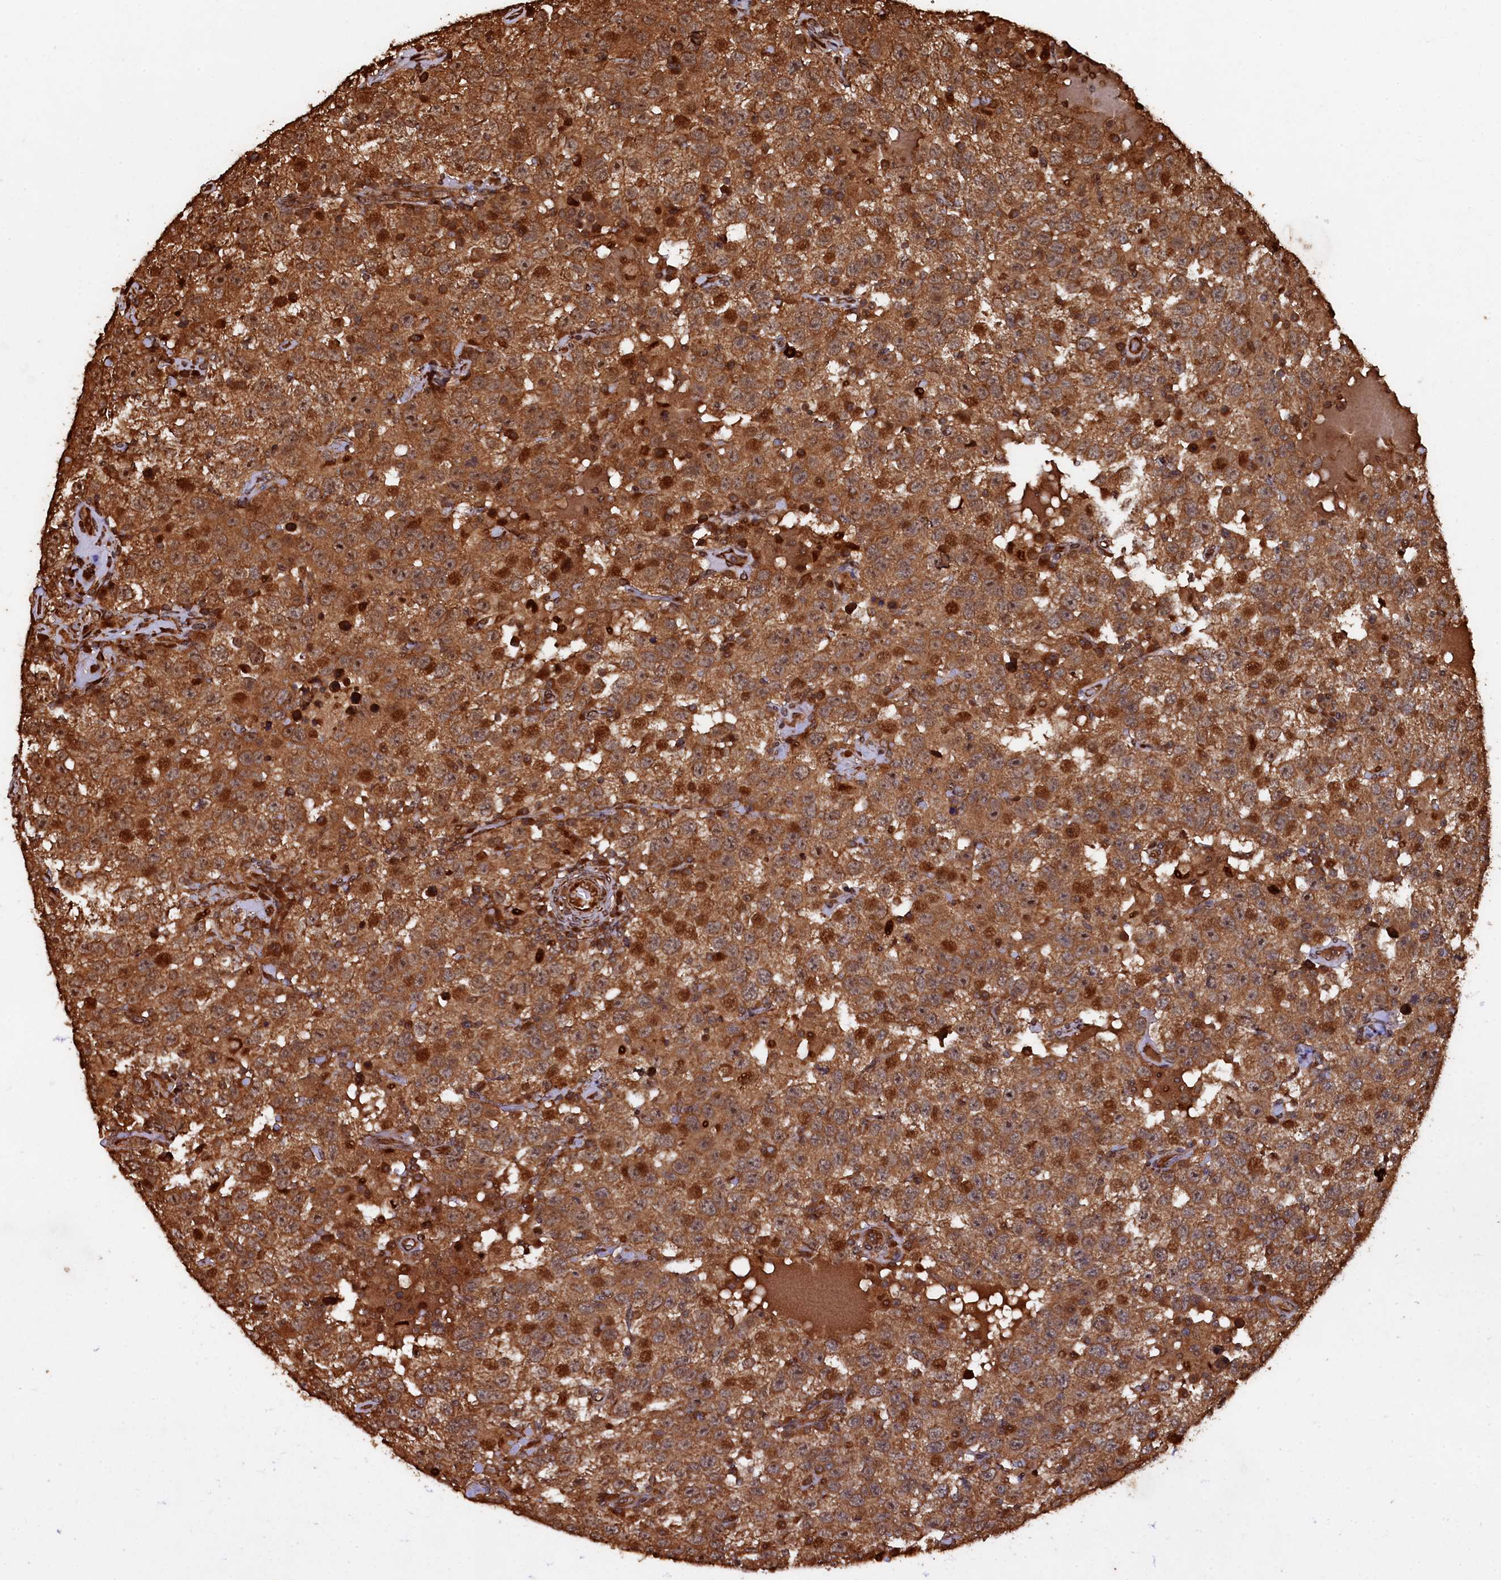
{"staining": {"intensity": "strong", "quantity": ">75%", "location": "cytoplasmic/membranous,nuclear"}, "tissue": "testis cancer", "cell_type": "Tumor cells", "image_type": "cancer", "snomed": [{"axis": "morphology", "description": "Seminoma, NOS"}, {"axis": "topography", "description": "Testis"}], "caption": "Human seminoma (testis) stained for a protein (brown) displays strong cytoplasmic/membranous and nuclear positive expression in about >75% of tumor cells.", "gene": "PIGN", "patient": {"sex": "male", "age": 41}}